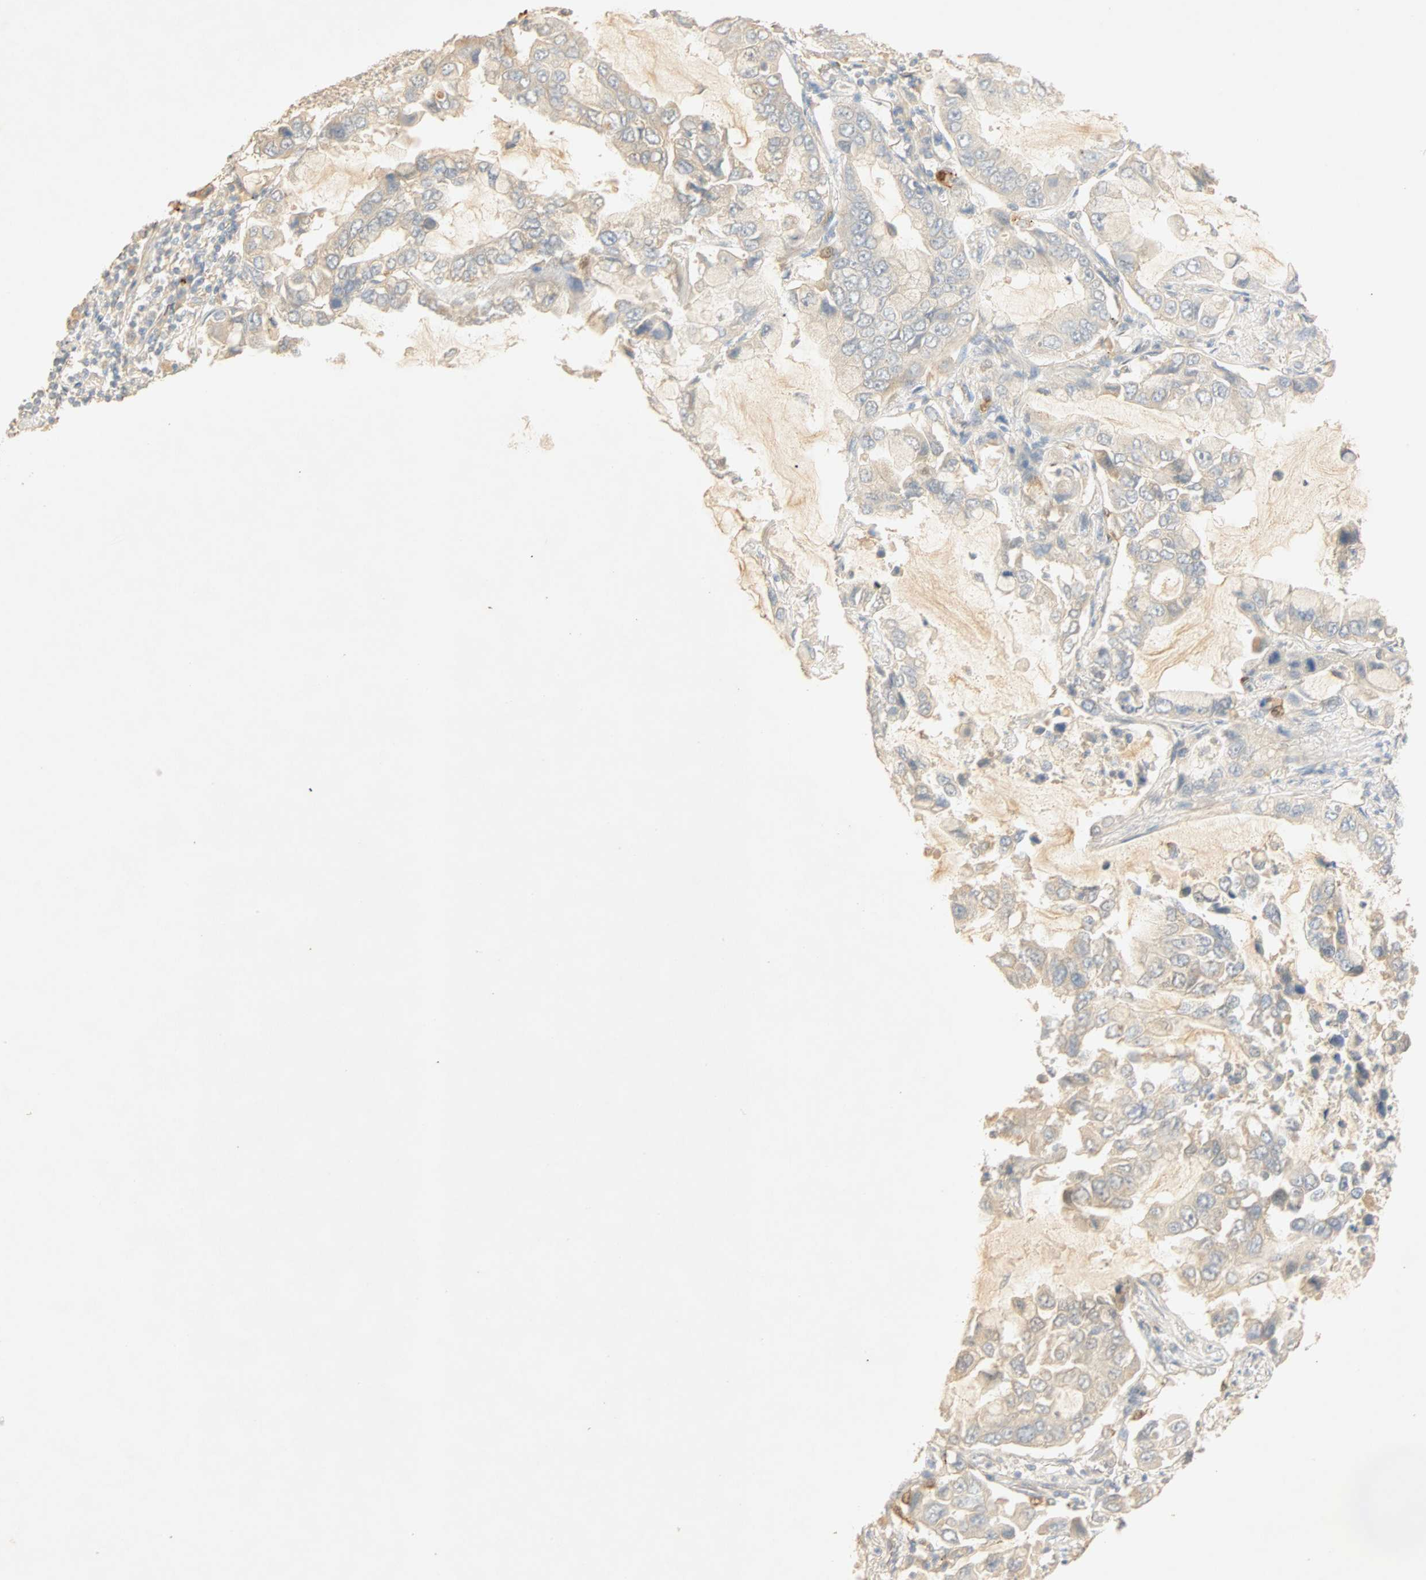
{"staining": {"intensity": "weak", "quantity": "<25%", "location": "cytoplasmic/membranous"}, "tissue": "lung cancer", "cell_type": "Tumor cells", "image_type": "cancer", "snomed": [{"axis": "morphology", "description": "Adenocarcinoma, NOS"}, {"axis": "topography", "description": "Lung"}], "caption": "An immunohistochemistry micrograph of adenocarcinoma (lung) is shown. There is no staining in tumor cells of adenocarcinoma (lung). (IHC, brightfield microscopy, high magnification).", "gene": "SELENBP1", "patient": {"sex": "male", "age": 64}}